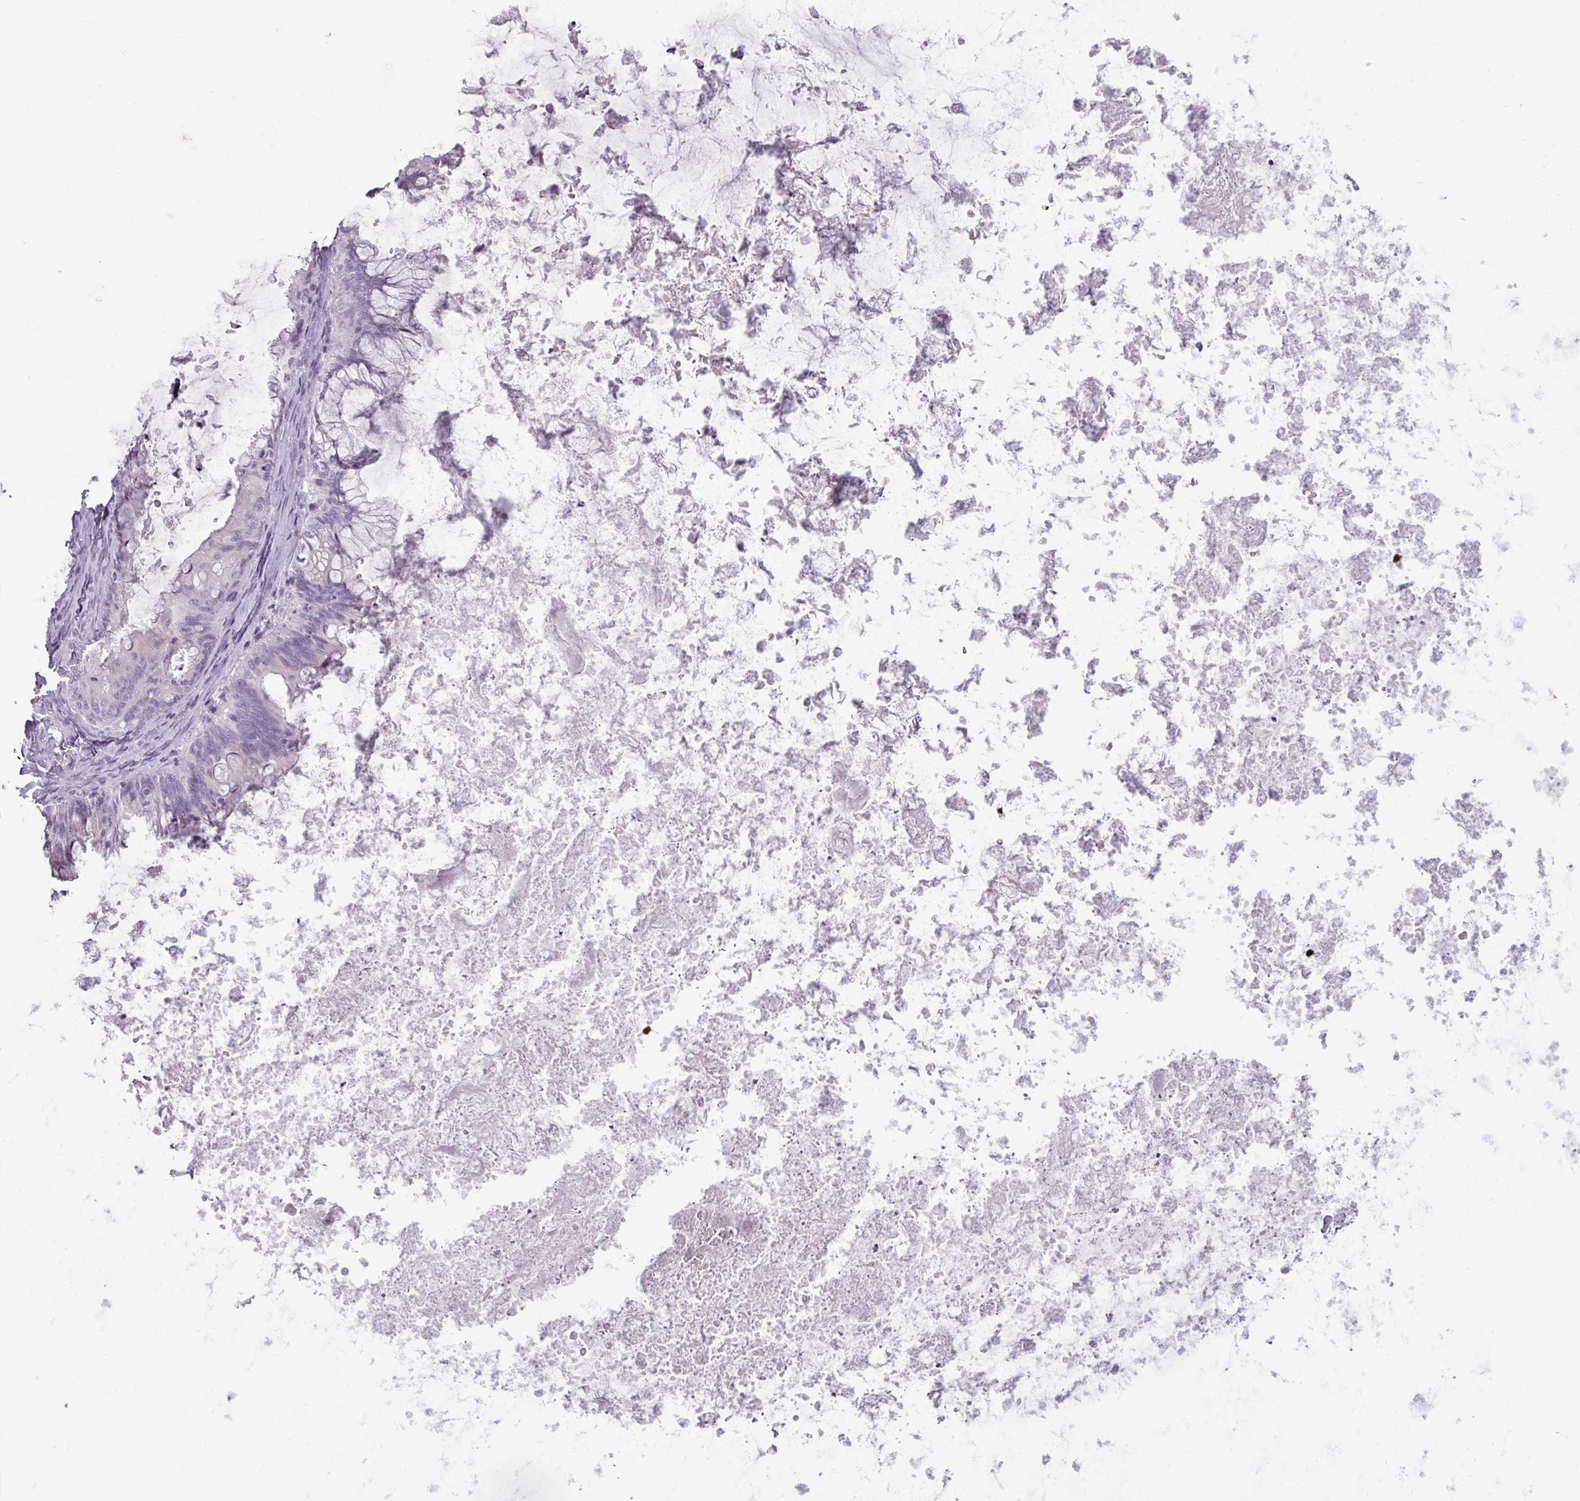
{"staining": {"intensity": "negative", "quantity": "none", "location": "none"}, "tissue": "ovarian cancer", "cell_type": "Tumor cells", "image_type": "cancer", "snomed": [{"axis": "morphology", "description": "Cystadenocarcinoma, mucinous, NOS"}, {"axis": "topography", "description": "Ovary"}], "caption": "Tumor cells are negative for brown protein staining in ovarian mucinous cystadenocarcinoma. The staining was performed using DAB to visualize the protein expression in brown, while the nuclei were stained in blue with hematoxylin (Magnification: 20x).", "gene": "SMIM11", "patient": {"sex": "female", "age": 35}}